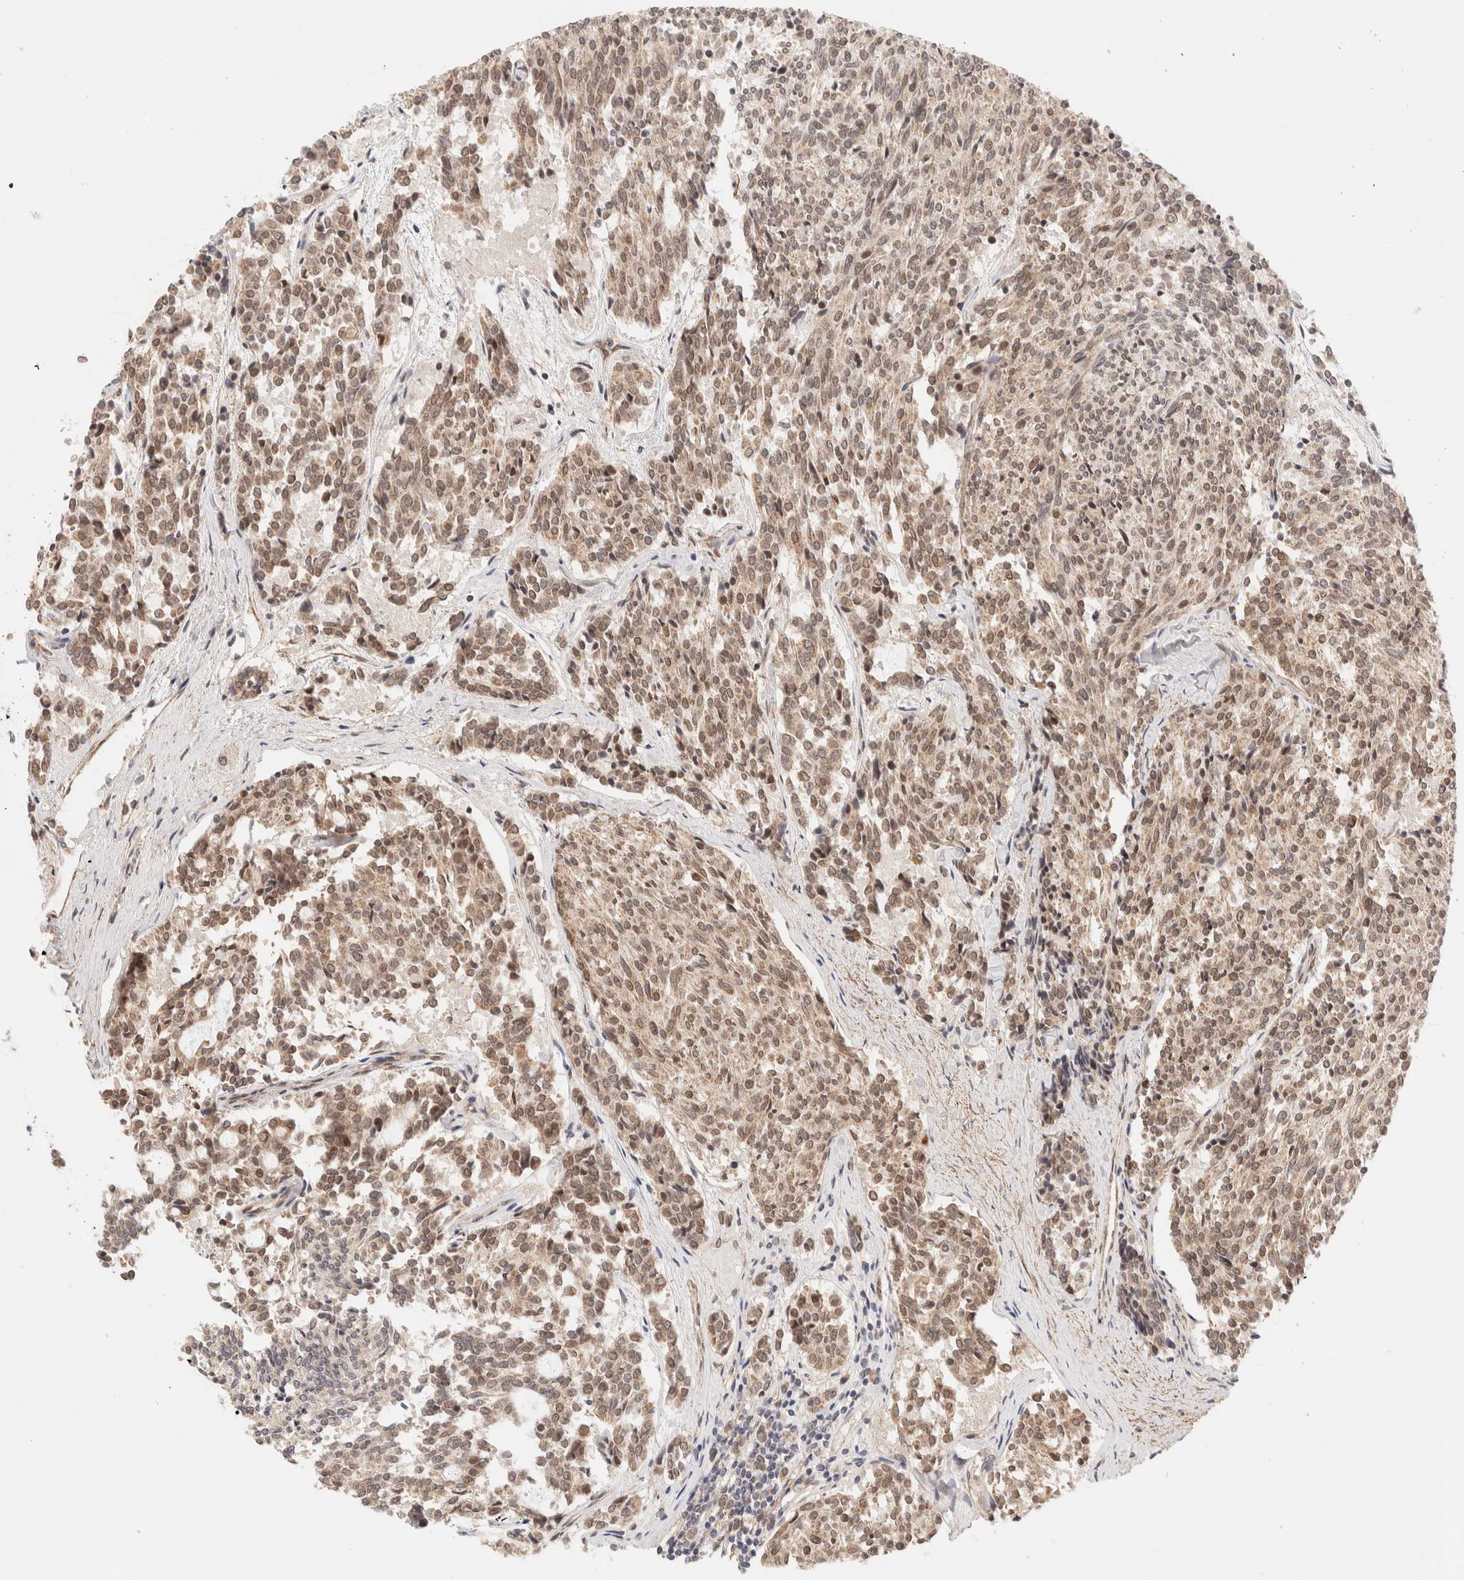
{"staining": {"intensity": "moderate", "quantity": ">75%", "location": "cytoplasmic/membranous,nuclear"}, "tissue": "carcinoid", "cell_type": "Tumor cells", "image_type": "cancer", "snomed": [{"axis": "morphology", "description": "Carcinoid, malignant, NOS"}, {"axis": "topography", "description": "Pancreas"}], "caption": "Carcinoid stained with DAB (3,3'-diaminobenzidine) immunohistochemistry displays medium levels of moderate cytoplasmic/membranous and nuclear positivity in approximately >75% of tumor cells. (brown staining indicates protein expression, while blue staining denotes nuclei).", "gene": "BRPF3", "patient": {"sex": "female", "age": 54}}